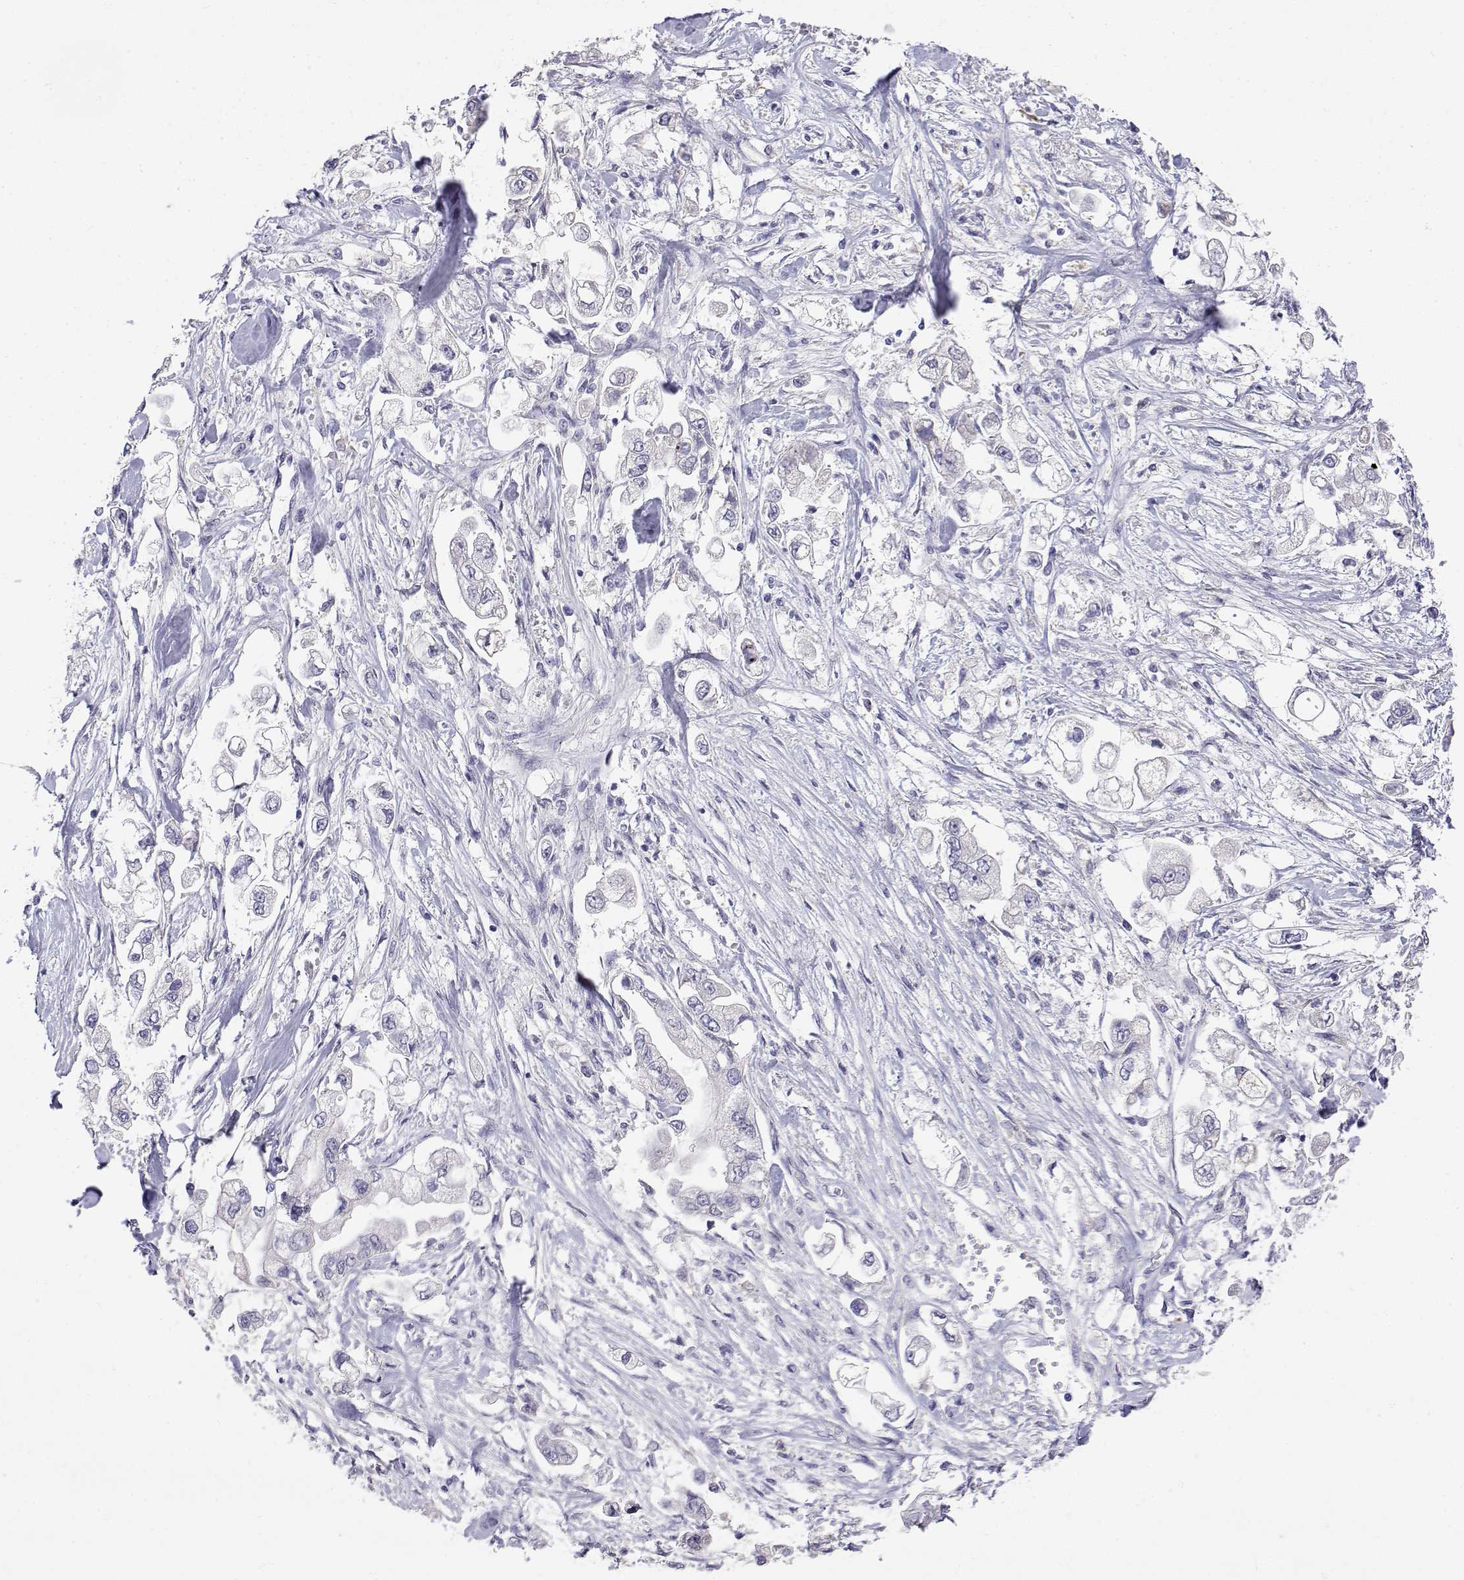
{"staining": {"intensity": "negative", "quantity": "none", "location": "none"}, "tissue": "stomach cancer", "cell_type": "Tumor cells", "image_type": "cancer", "snomed": [{"axis": "morphology", "description": "Adenocarcinoma, NOS"}, {"axis": "topography", "description": "Stomach"}], "caption": "IHC micrograph of neoplastic tissue: human stomach cancer (adenocarcinoma) stained with DAB (3,3'-diaminobenzidine) displays no significant protein positivity in tumor cells.", "gene": "LY6D", "patient": {"sex": "male", "age": 62}}